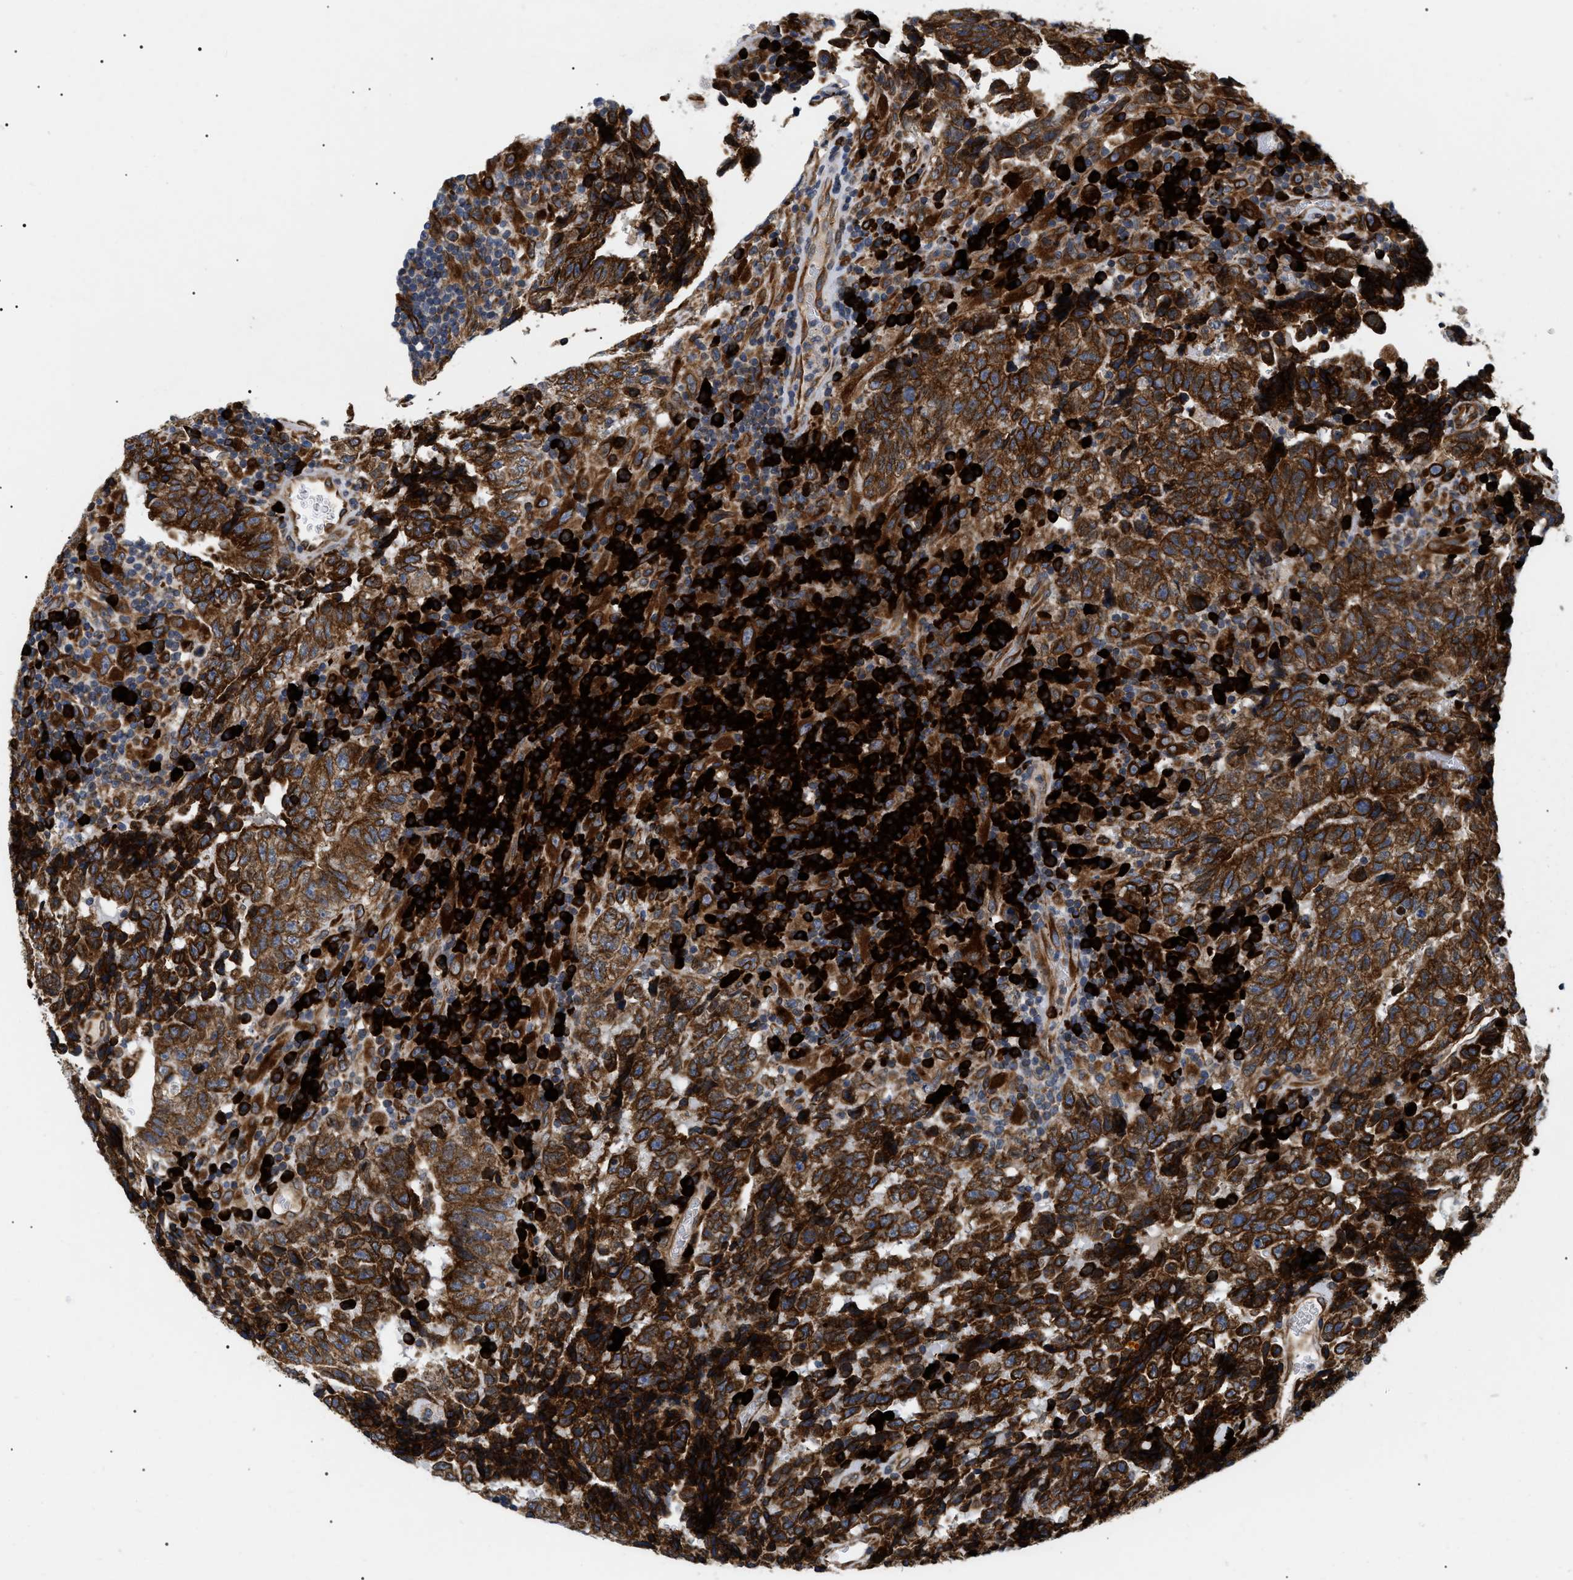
{"staining": {"intensity": "strong", "quantity": ">75%", "location": "cytoplasmic/membranous"}, "tissue": "testis cancer", "cell_type": "Tumor cells", "image_type": "cancer", "snomed": [{"axis": "morphology", "description": "Necrosis, NOS"}, {"axis": "morphology", "description": "Carcinoma, Embryonal, NOS"}, {"axis": "topography", "description": "Testis"}], "caption": "IHC histopathology image of testis embryonal carcinoma stained for a protein (brown), which reveals high levels of strong cytoplasmic/membranous staining in approximately >75% of tumor cells.", "gene": "DERL1", "patient": {"sex": "male", "age": 19}}